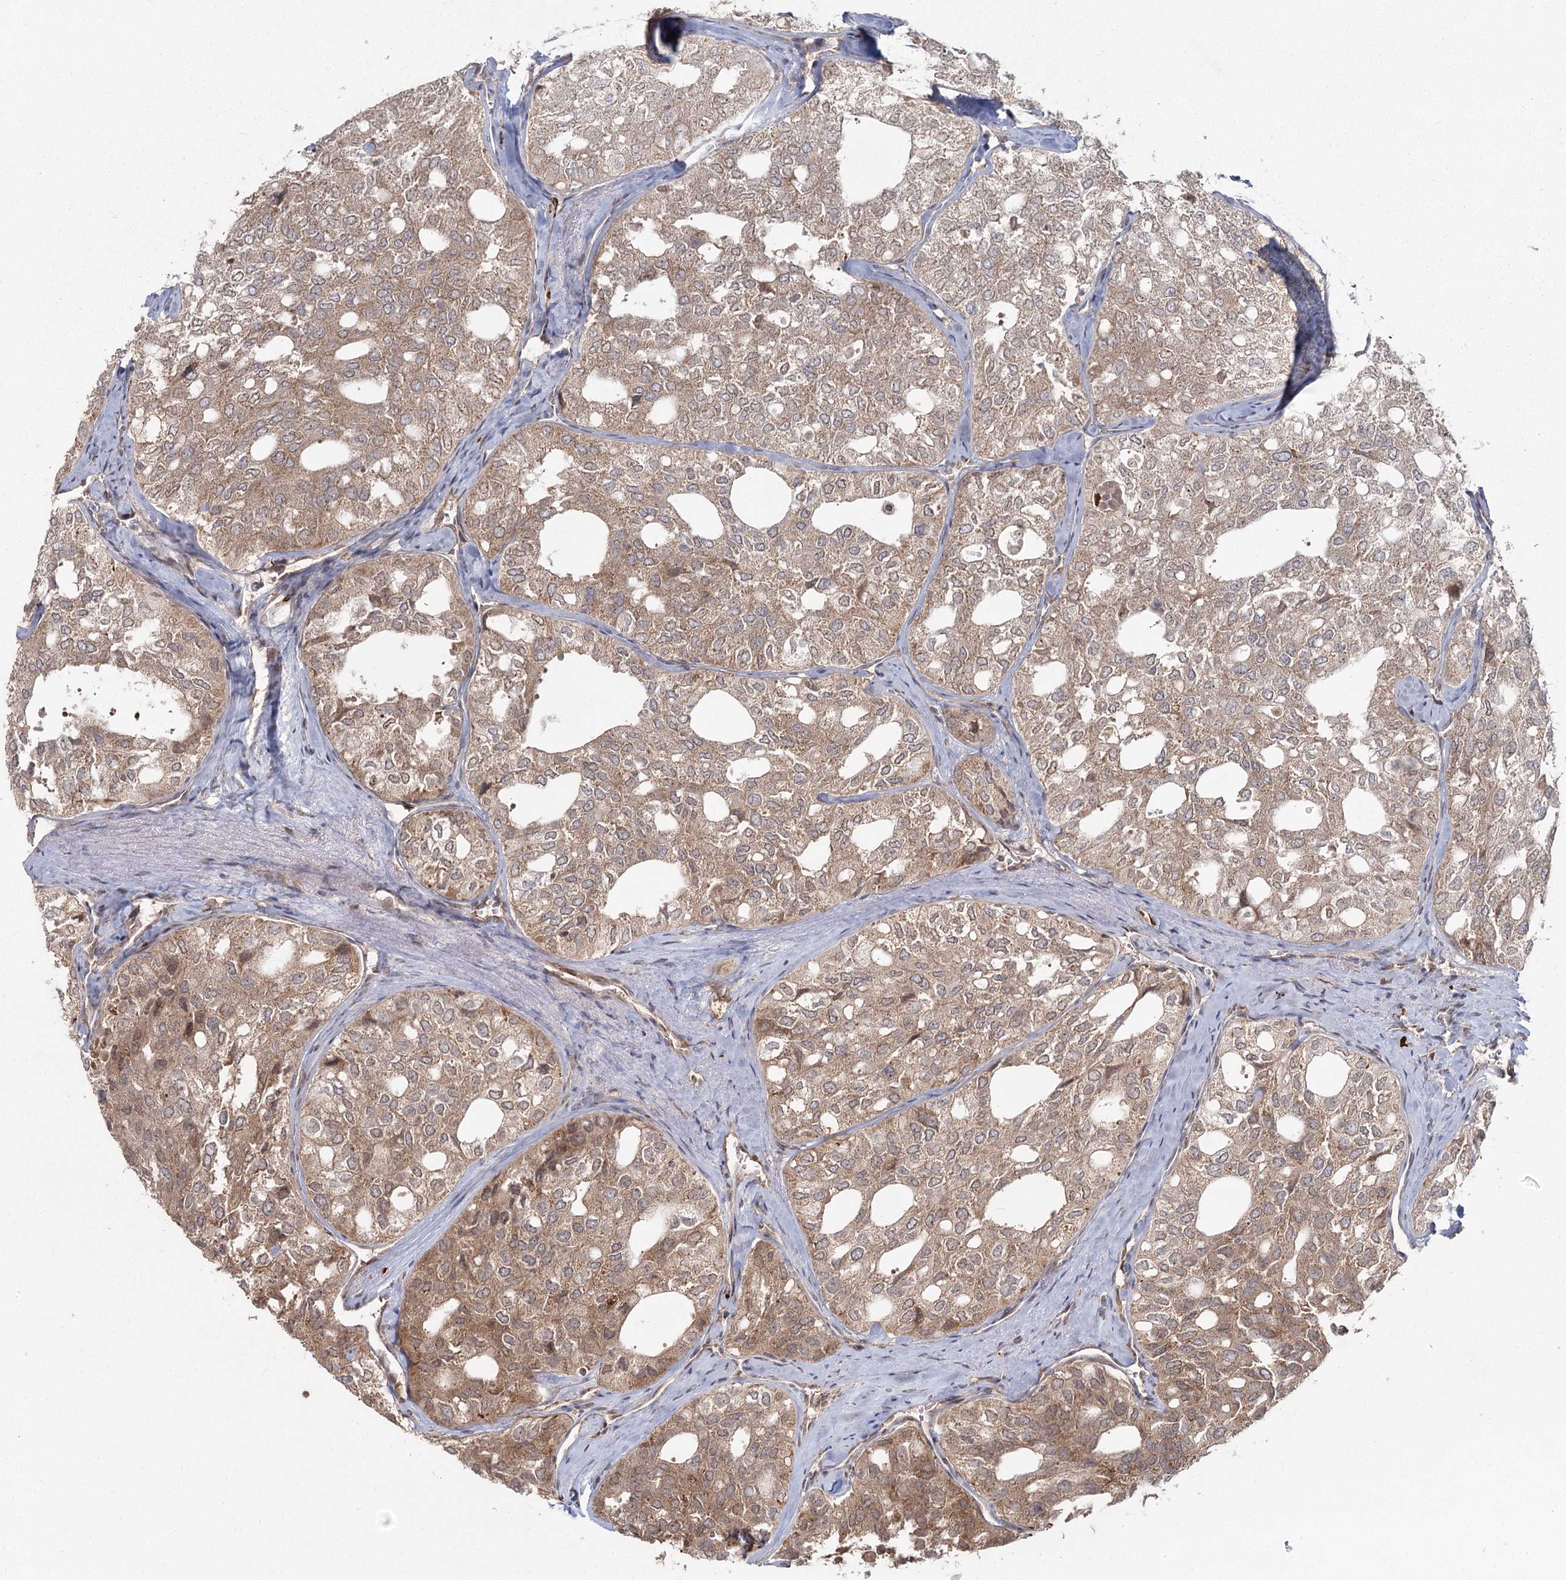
{"staining": {"intensity": "moderate", "quantity": "25%-75%", "location": "cytoplasmic/membranous"}, "tissue": "thyroid cancer", "cell_type": "Tumor cells", "image_type": "cancer", "snomed": [{"axis": "morphology", "description": "Follicular adenoma carcinoma, NOS"}, {"axis": "topography", "description": "Thyroid gland"}], "caption": "Protein analysis of follicular adenoma carcinoma (thyroid) tissue exhibits moderate cytoplasmic/membranous expression in approximately 25%-75% of tumor cells.", "gene": "AP2M1", "patient": {"sex": "male", "age": 75}}